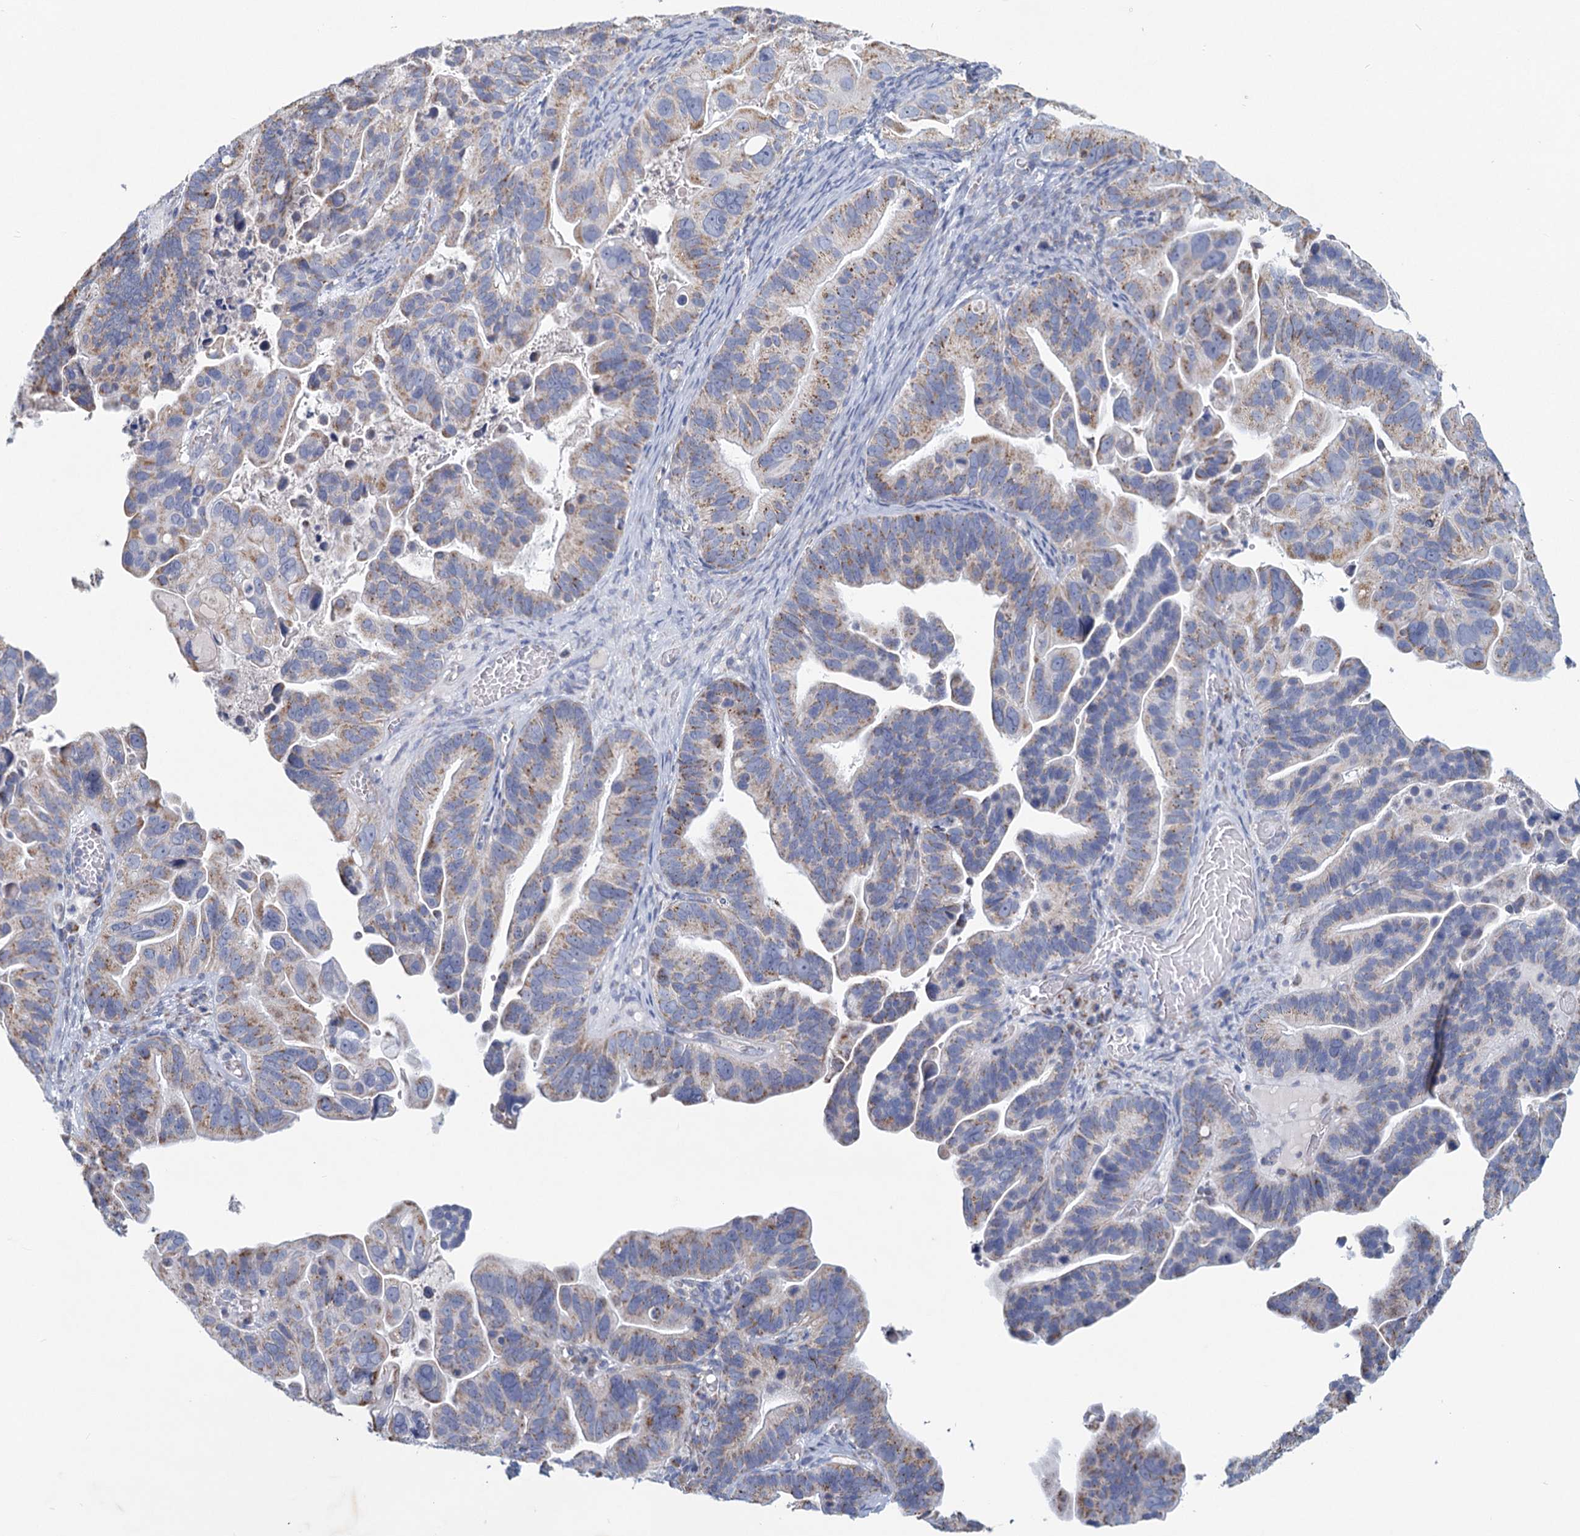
{"staining": {"intensity": "weak", "quantity": "25%-75%", "location": "cytoplasmic/membranous"}, "tissue": "ovarian cancer", "cell_type": "Tumor cells", "image_type": "cancer", "snomed": [{"axis": "morphology", "description": "Cystadenocarcinoma, serous, NOS"}, {"axis": "topography", "description": "Ovary"}], "caption": "Protein analysis of ovarian serous cystadenocarcinoma tissue exhibits weak cytoplasmic/membranous expression in approximately 25%-75% of tumor cells.", "gene": "NDUFC2", "patient": {"sex": "female", "age": 56}}